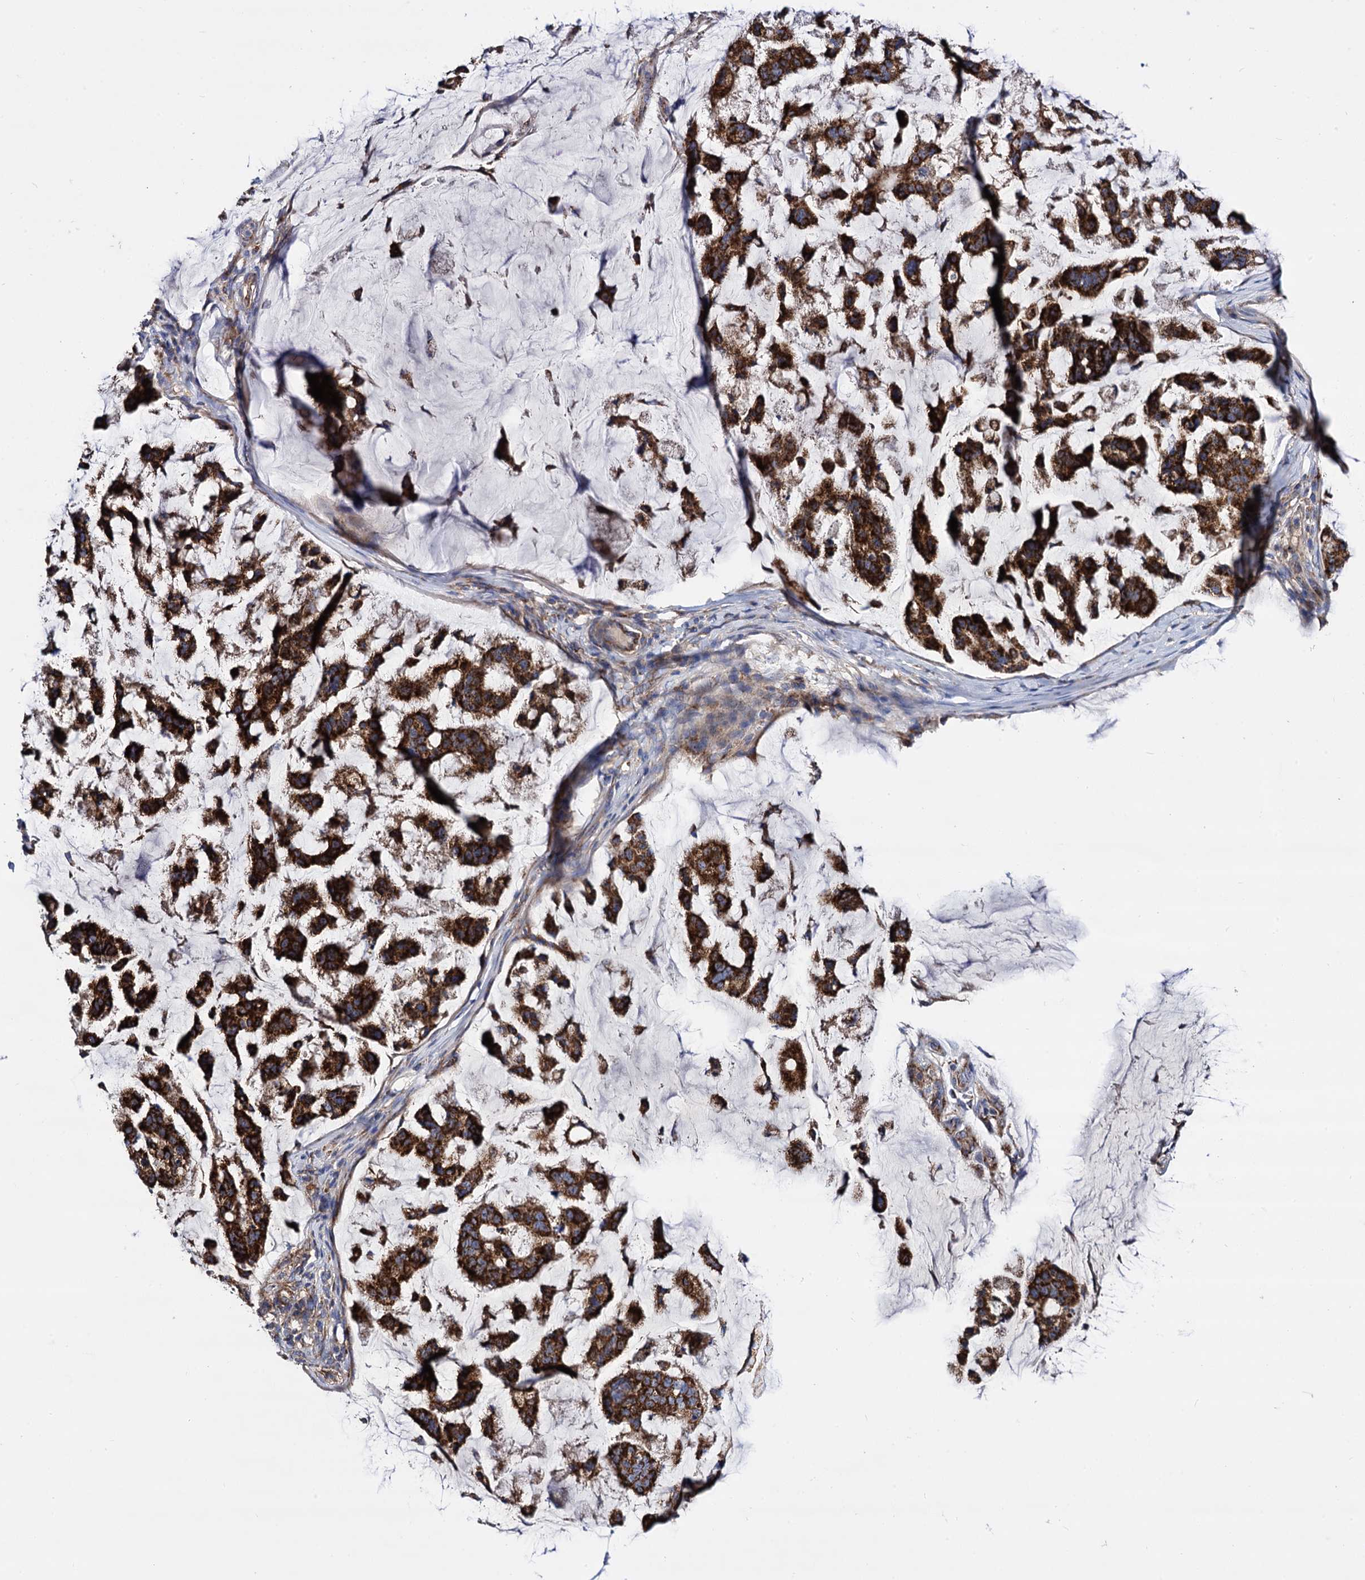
{"staining": {"intensity": "strong", "quantity": ">75%", "location": "cytoplasmic/membranous"}, "tissue": "stomach cancer", "cell_type": "Tumor cells", "image_type": "cancer", "snomed": [{"axis": "morphology", "description": "Adenocarcinoma, NOS"}, {"axis": "topography", "description": "Stomach, lower"}], "caption": "DAB immunohistochemical staining of stomach cancer displays strong cytoplasmic/membranous protein staining in about >75% of tumor cells.", "gene": "IQCH", "patient": {"sex": "male", "age": 67}}